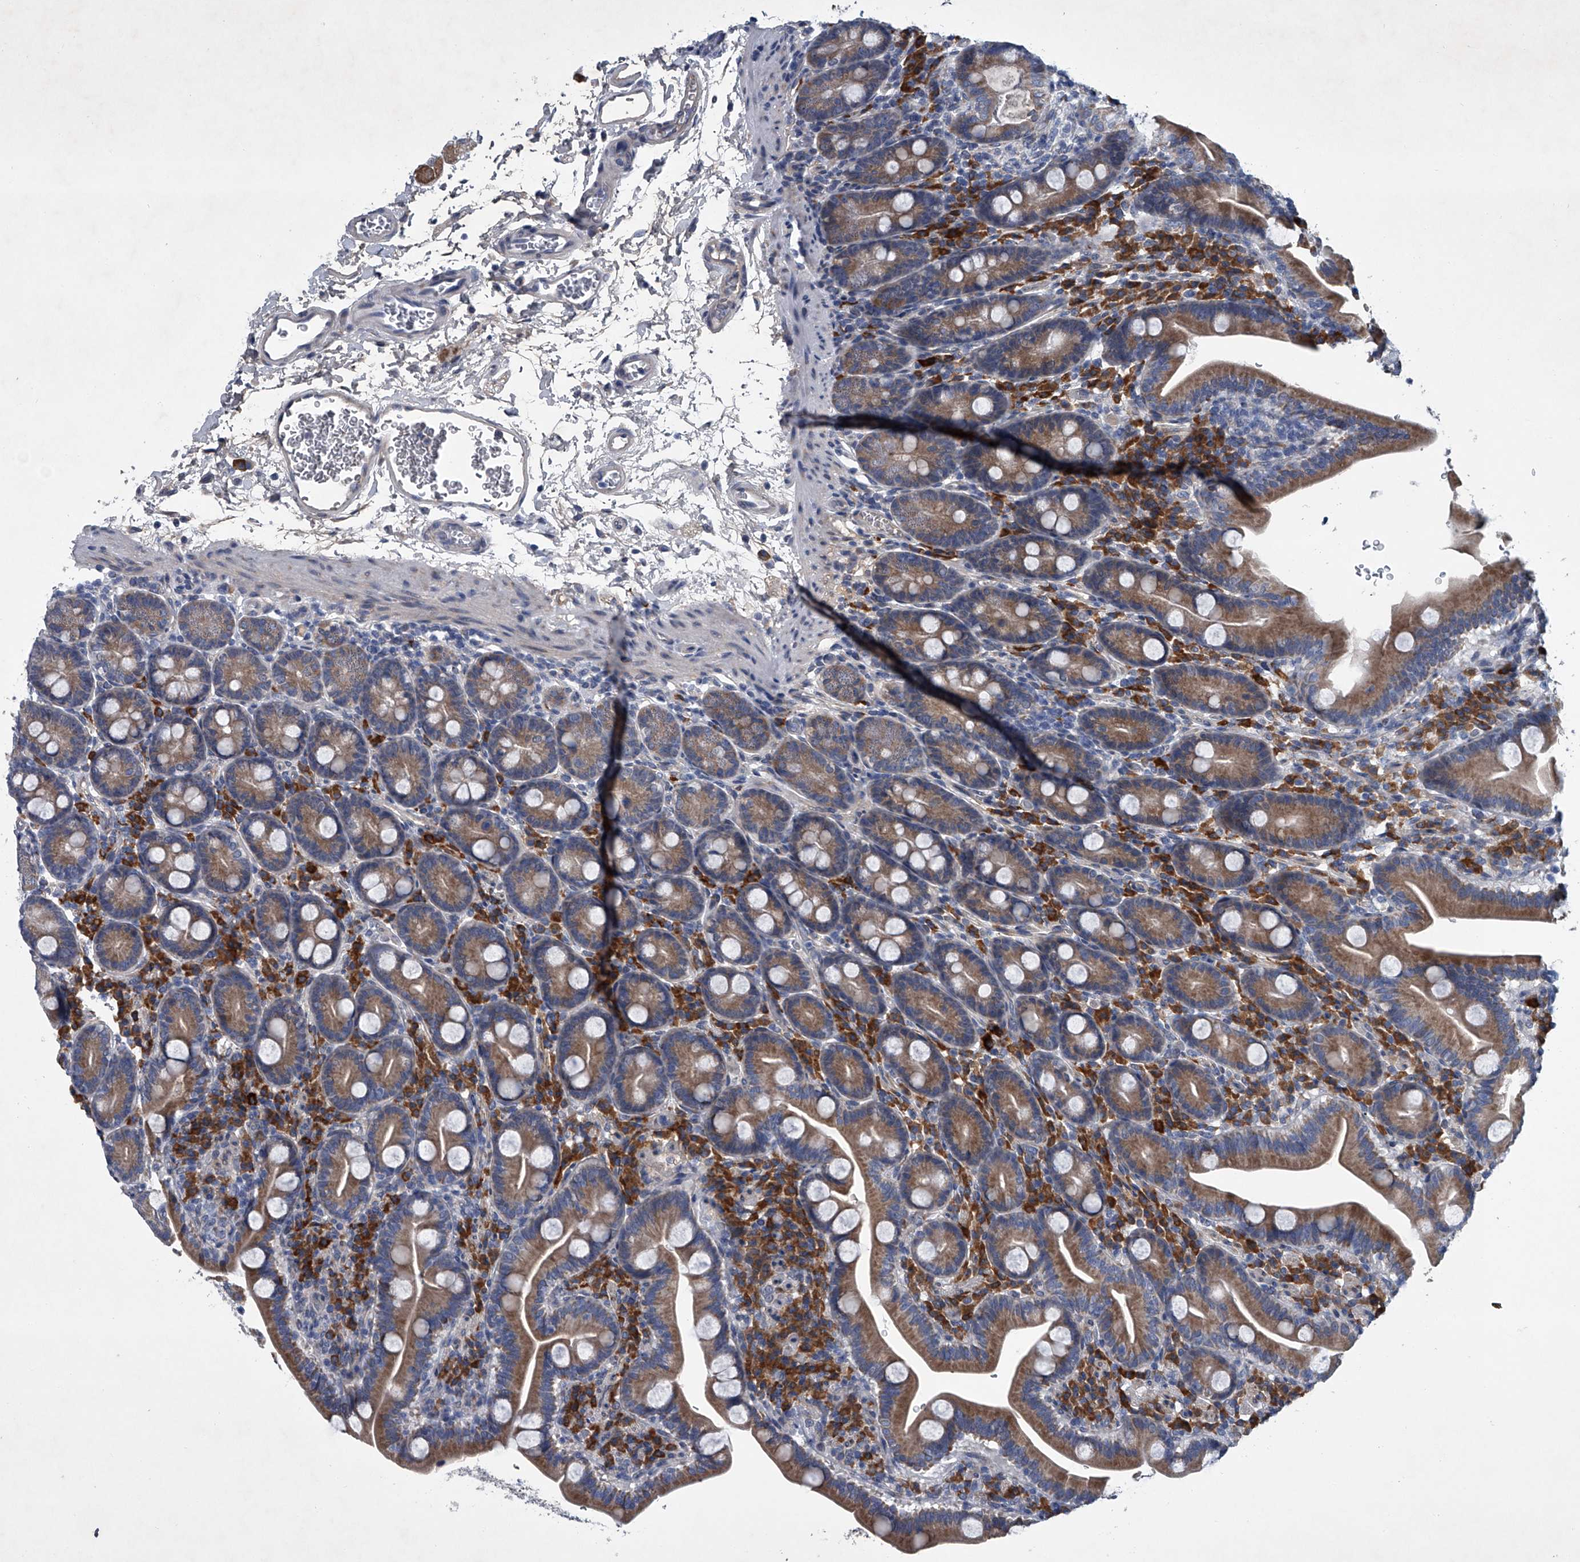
{"staining": {"intensity": "moderate", "quantity": ">75%", "location": "cytoplasmic/membranous"}, "tissue": "duodenum", "cell_type": "Glandular cells", "image_type": "normal", "snomed": [{"axis": "morphology", "description": "Normal tissue, NOS"}, {"axis": "topography", "description": "Duodenum"}], "caption": "Immunohistochemistry (IHC) (DAB (3,3'-diaminobenzidine)) staining of unremarkable human duodenum shows moderate cytoplasmic/membranous protein expression in about >75% of glandular cells.", "gene": "ABCG1", "patient": {"sex": "male", "age": 35}}